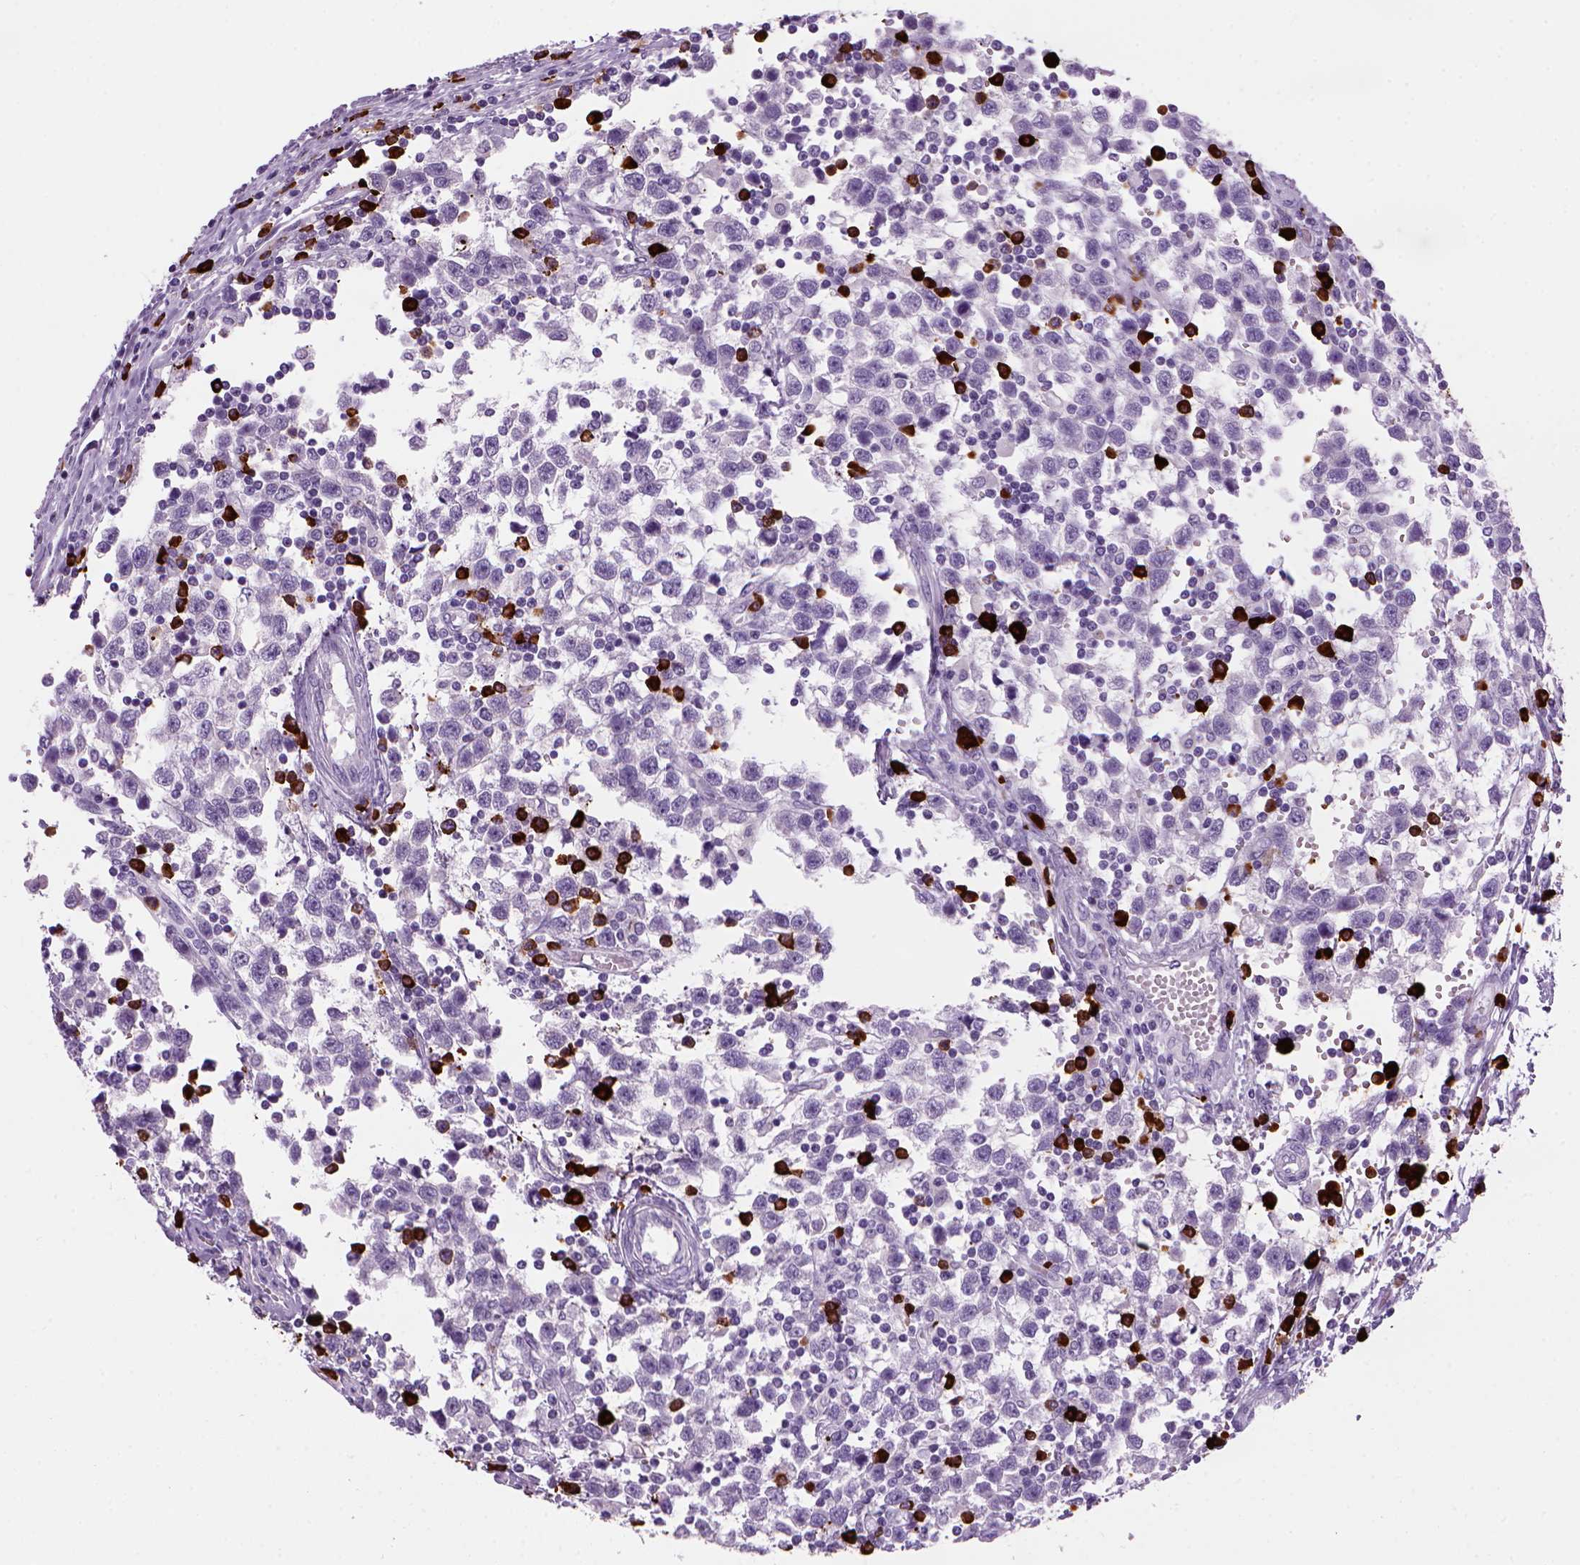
{"staining": {"intensity": "negative", "quantity": "none", "location": "none"}, "tissue": "testis cancer", "cell_type": "Tumor cells", "image_type": "cancer", "snomed": [{"axis": "morphology", "description": "Seminoma, NOS"}, {"axis": "topography", "description": "Testis"}], "caption": "Testis cancer was stained to show a protein in brown. There is no significant expression in tumor cells.", "gene": "MZB1", "patient": {"sex": "male", "age": 34}}